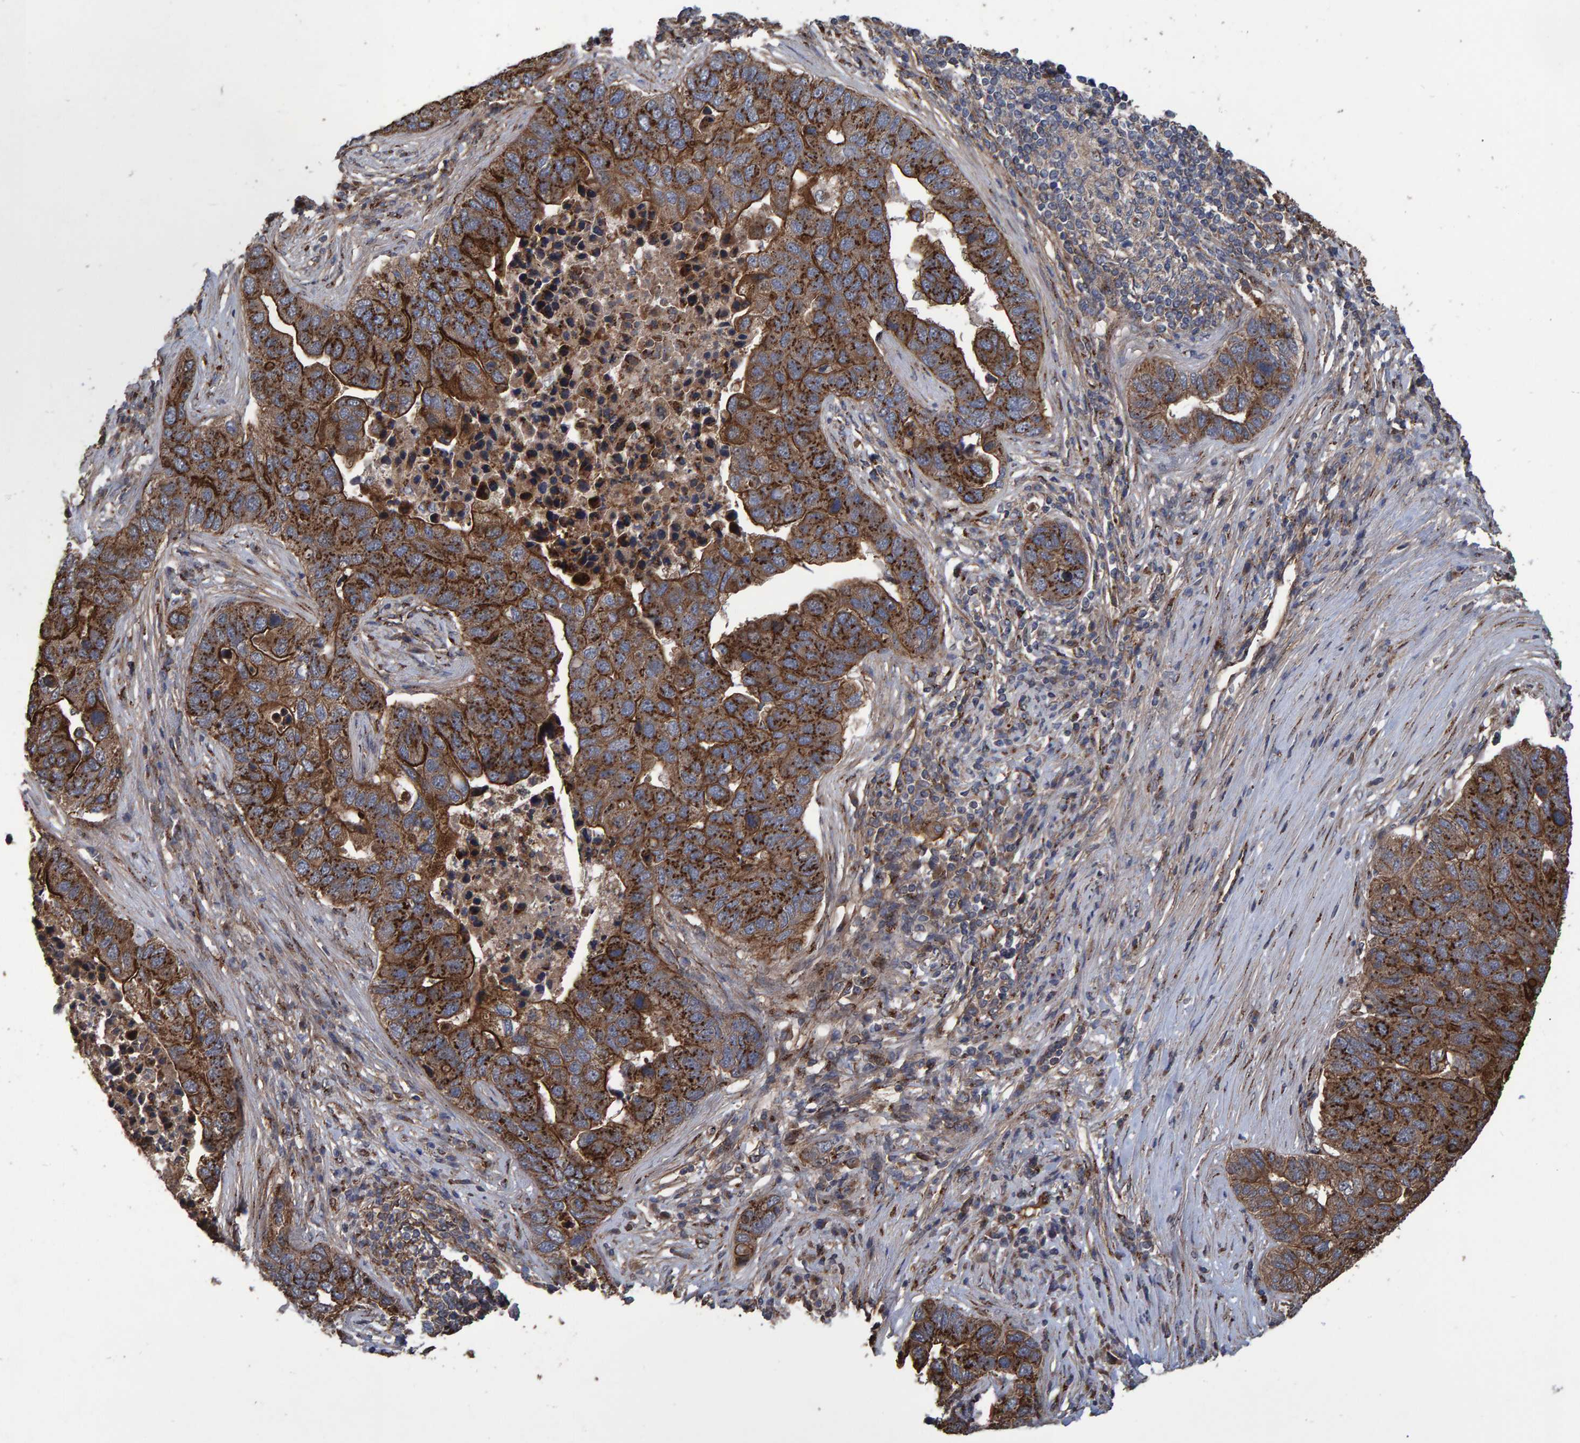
{"staining": {"intensity": "strong", "quantity": ">75%", "location": "cytoplasmic/membranous"}, "tissue": "pancreatic cancer", "cell_type": "Tumor cells", "image_type": "cancer", "snomed": [{"axis": "morphology", "description": "Adenocarcinoma, NOS"}, {"axis": "topography", "description": "Pancreas"}], "caption": "Human pancreatic cancer (adenocarcinoma) stained with a protein marker demonstrates strong staining in tumor cells.", "gene": "TRIM68", "patient": {"sex": "female", "age": 61}}